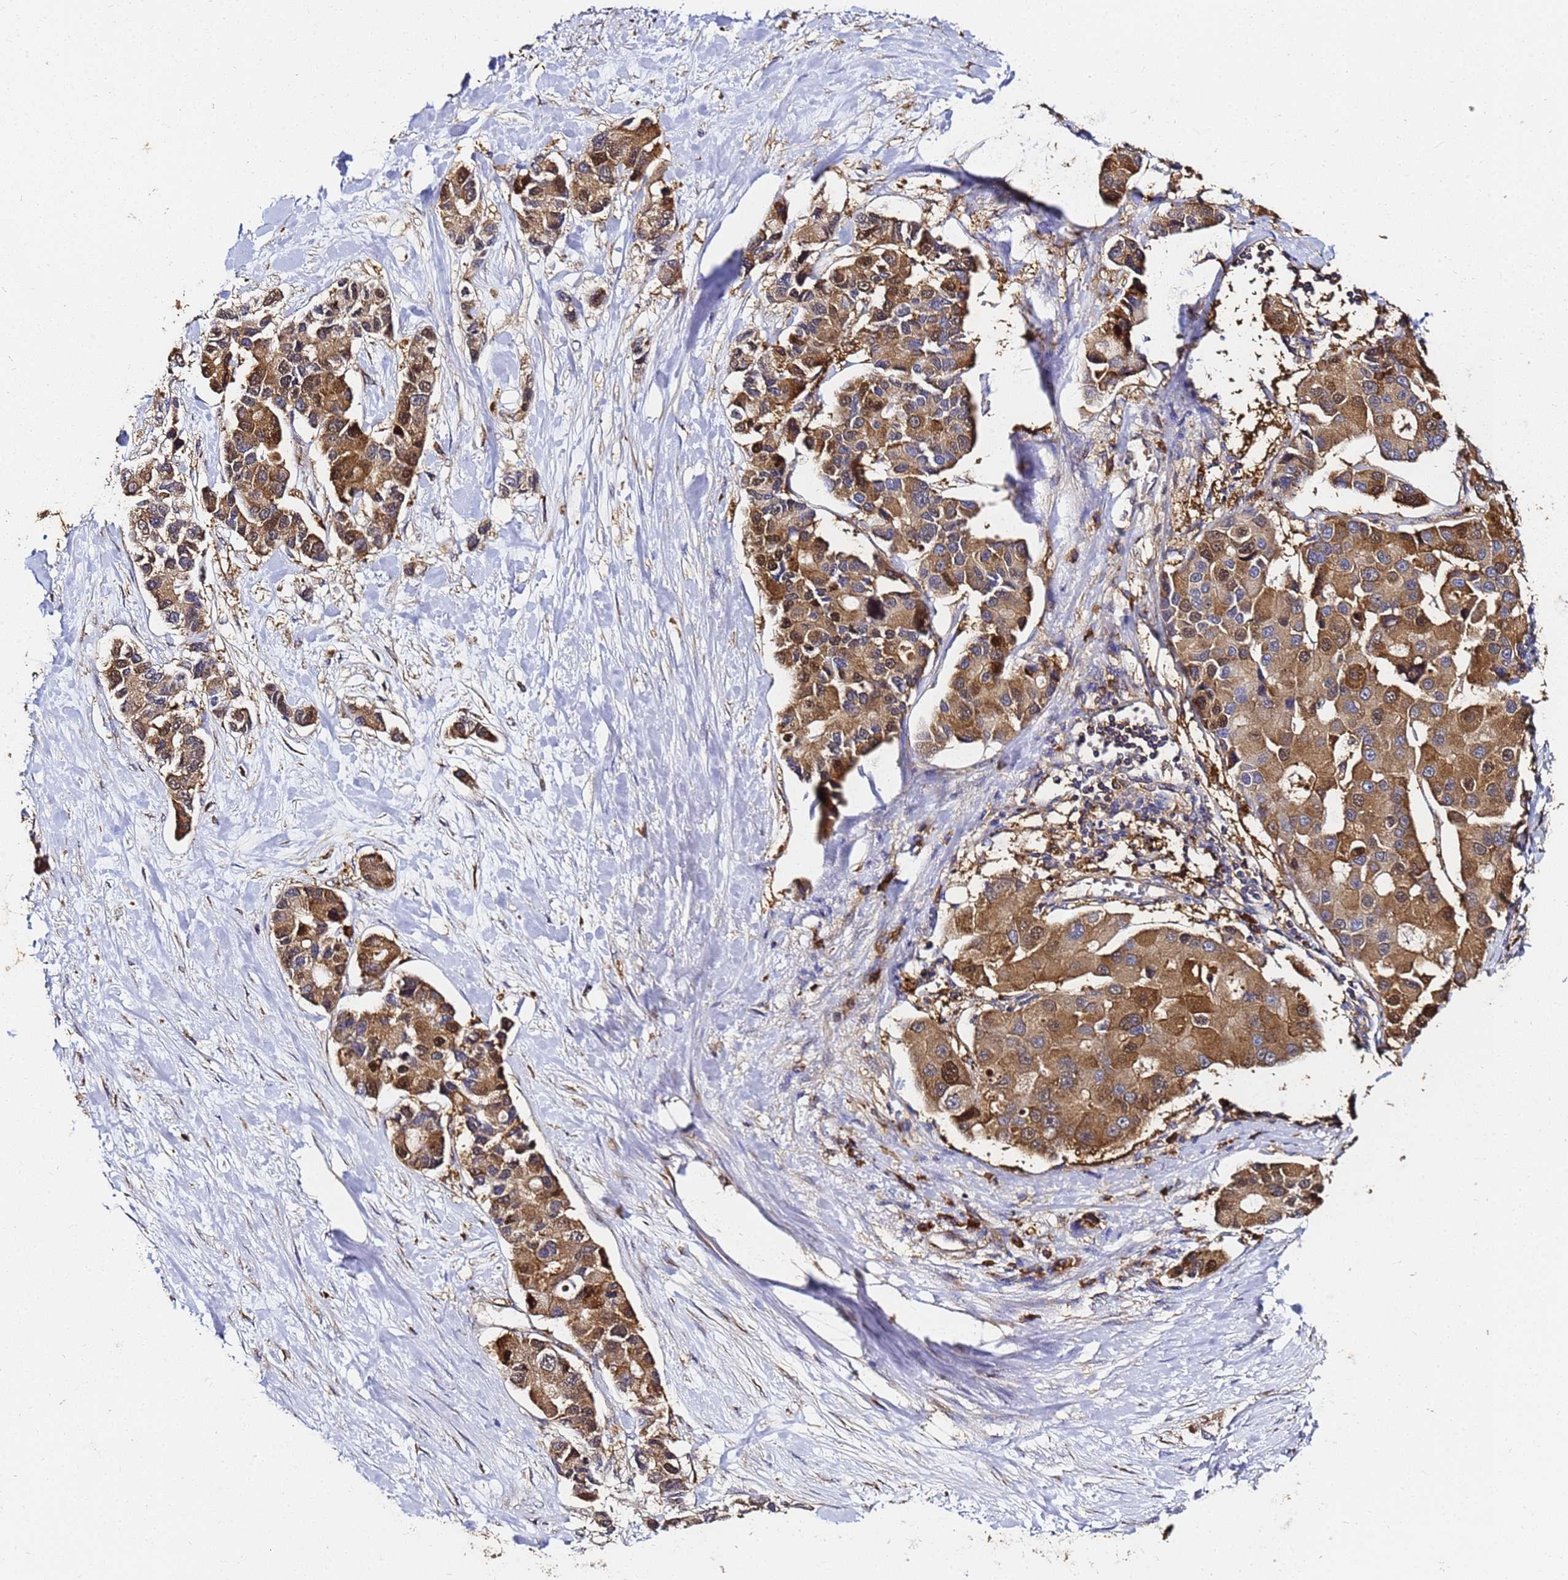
{"staining": {"intensity": "moderate", "quantity": ">75%", "location": "cytoplasmic/membranous"}, "tissue": "lung cancer", "cell_type": "Tumor cells", "image_type": "cancer", "snomed": [{"axis": "morphology", "description": "Adenocarcinoma, NOS"}, {"axis": "topography", "description": "Lung"}], "caption": "A brown stain labels moderate cytoplasmic/membranous expression of a protein in human adenocarcinoma (lung) tumor cells.", "gene": "NME1-NME2", "patient": {"sex": "female", "age": 54}}